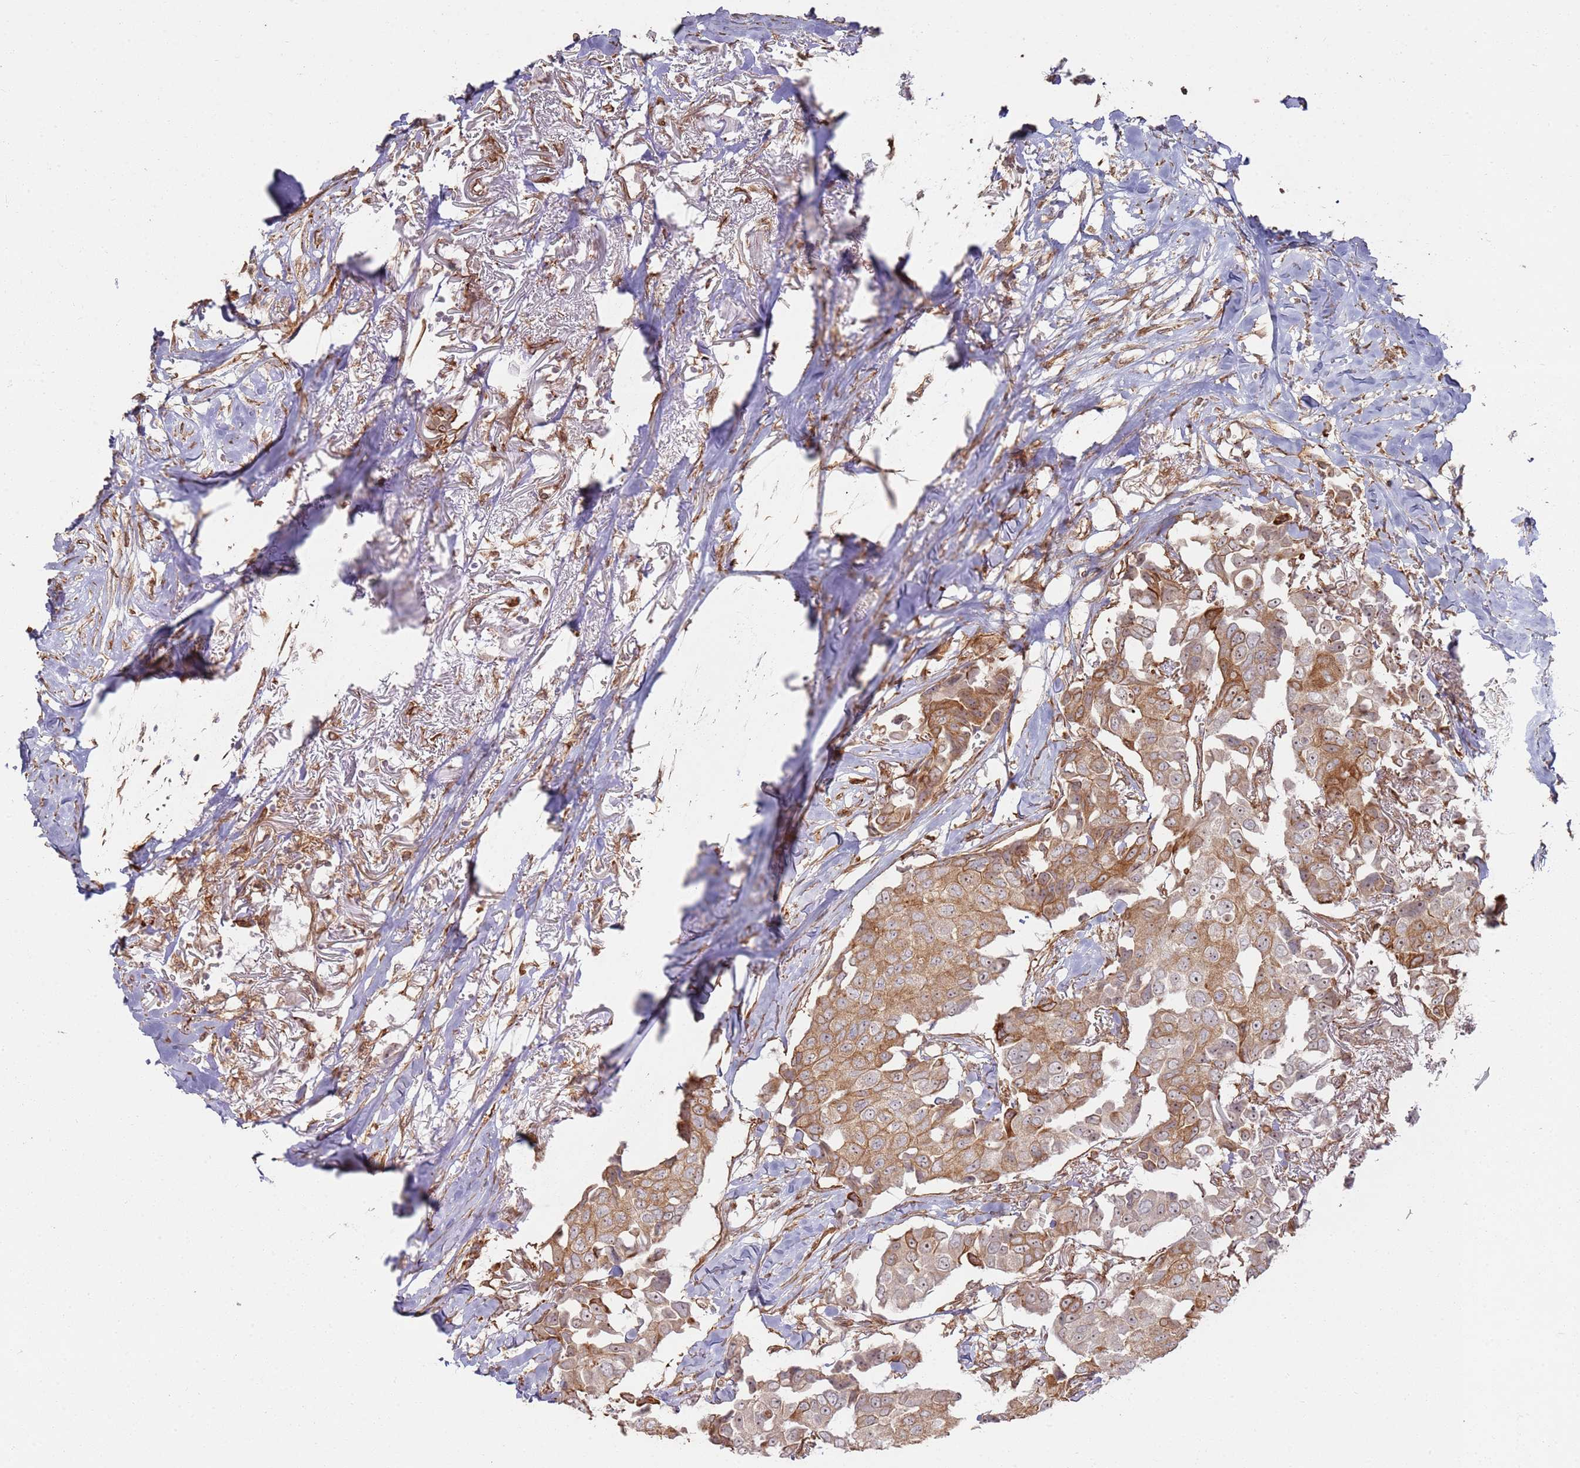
{"staining": {"intensity": "moderate", "quantity": "25%-75%", "location": "cytoplasmic/membranous"}, "tissue": "breast cancer", "cell_type": "Tumor cells", "image_type": "cancer", "snomed": [{"axis": "morphology", "description": "Duct carcinoma"}, {"axis": "topography", "description": "Breast"}], "caption": "A micrograph showing moderate cytoplasmic/membranous positivity in approximately 25%-75% of tumor cells in breast cancer, as visualized by brown immunohistochemical staining.", "gene": "PHF21A", "patient": {"sex": "female", "age": 80}}